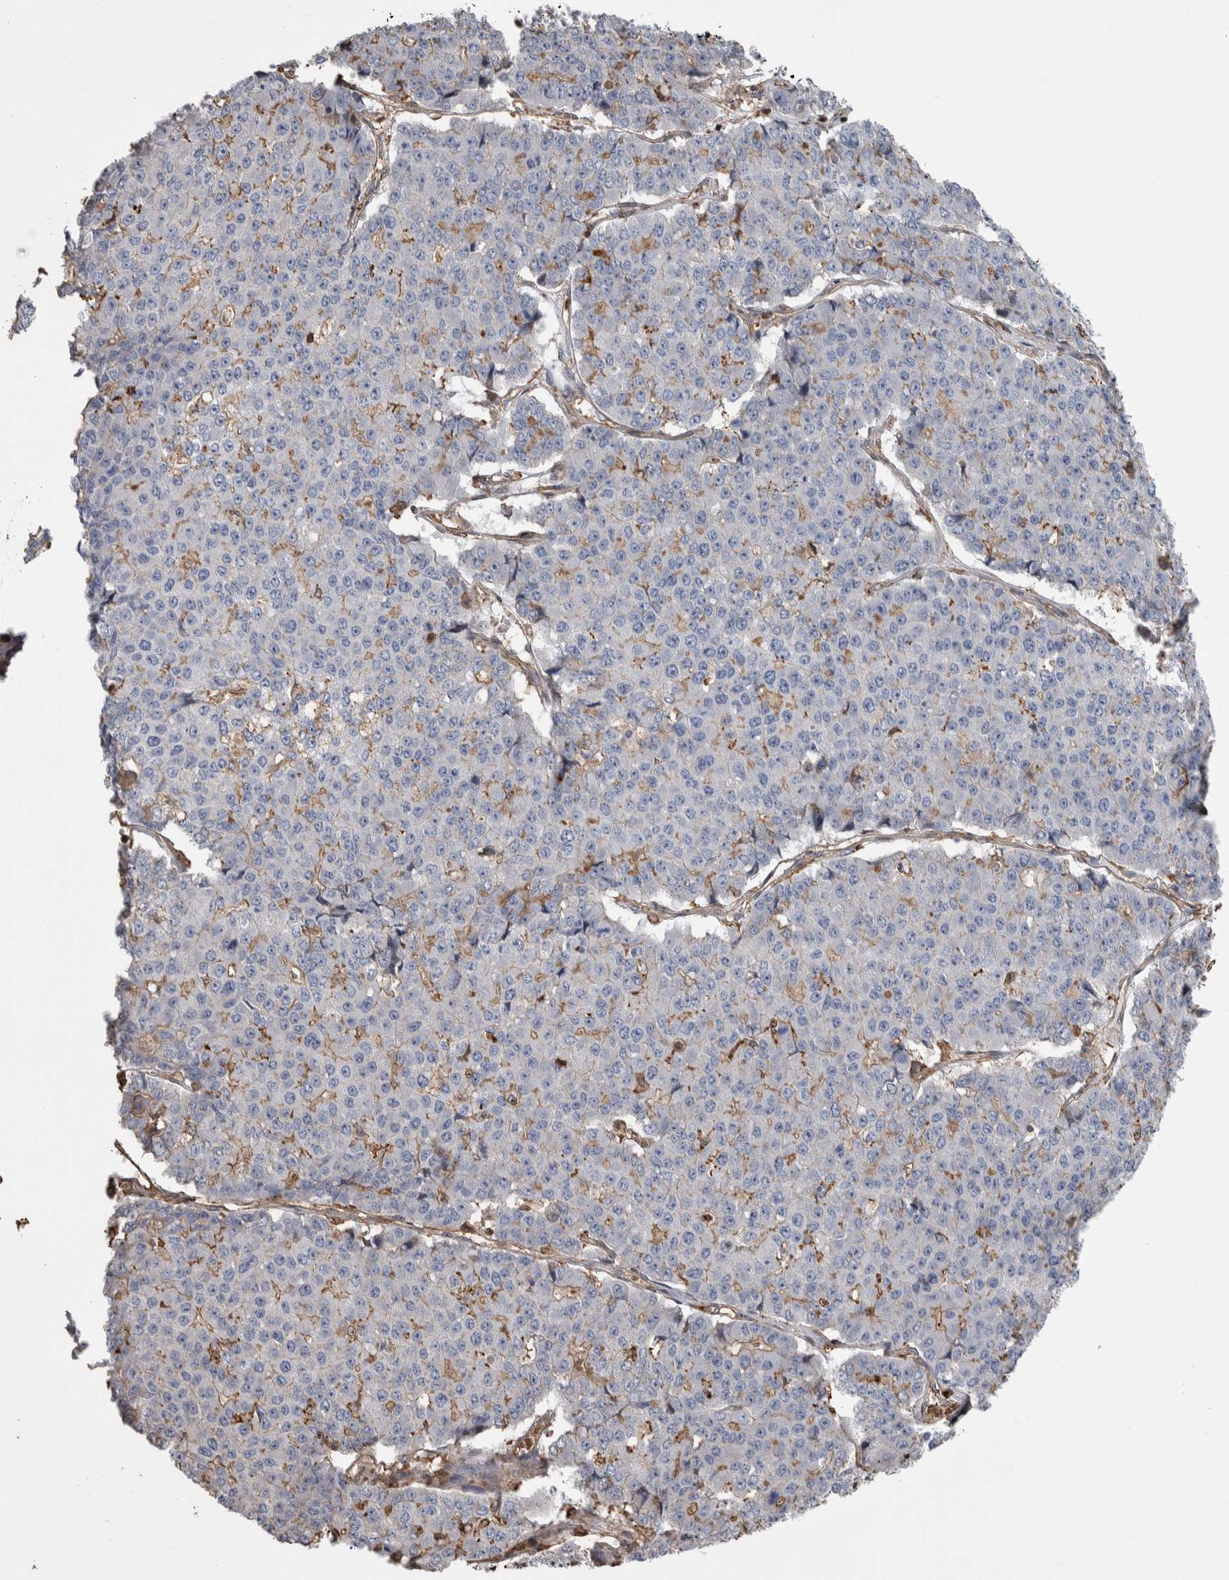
{"staining": {"intensity": "weak", "quantity": "<25%", "location": "cytoplasmic/membranous"}, "tissue": "pancreatic cancer", "cell_type": "Tumor cells", "image_type": "cancer", "snomed": [{"axis": "morphology", "description": "Adenocarcinoma, NOS"}, {"axis": "topography", "description": "Pancreas"}], "caption": "Pancreatic cancer stained for a protein using immunohistochemistry shows no expression tumor cells.", "gene": "ENPP2", "patient": {"sex": "male", "age": 50}}